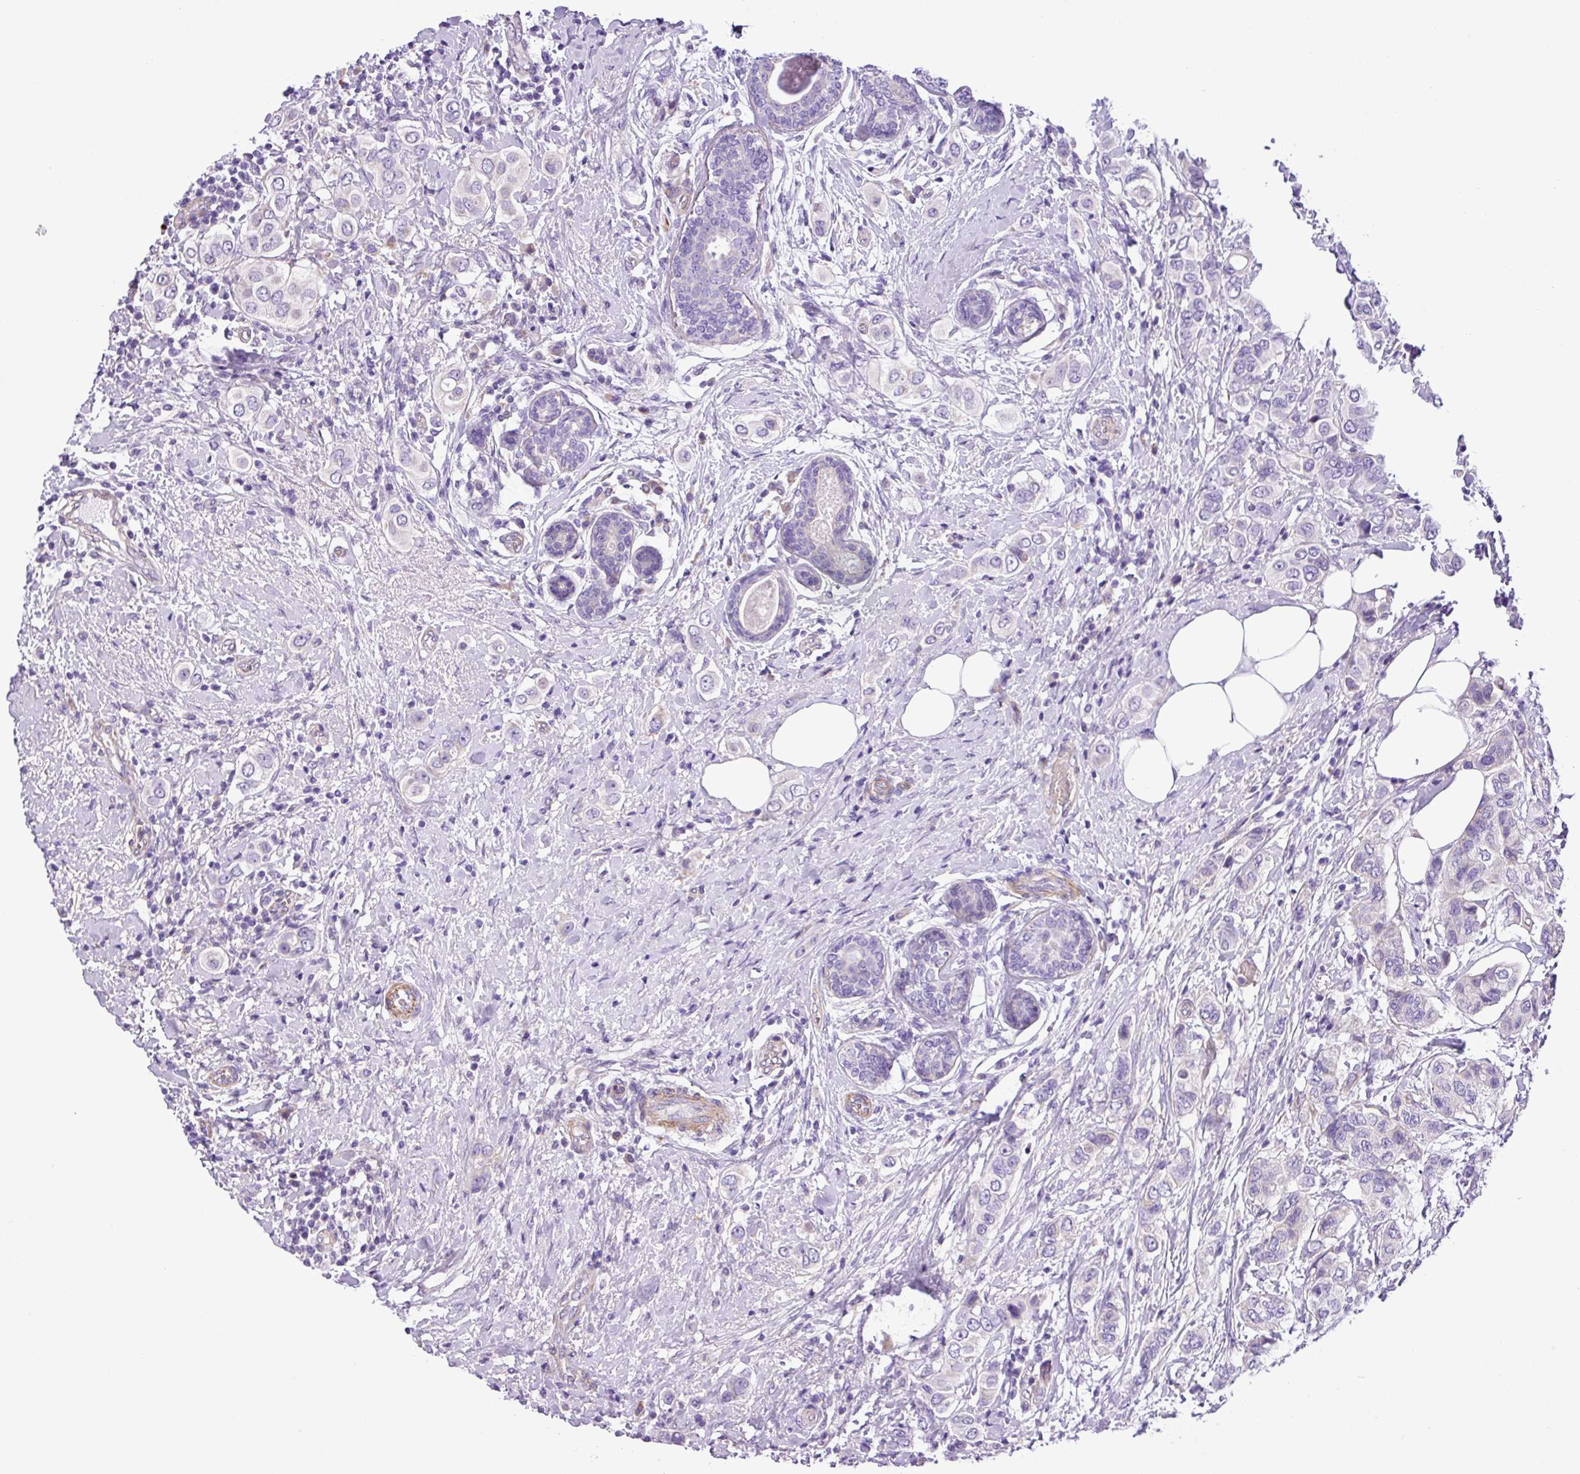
{"staining": {"intensity": "negative", "quantity": "none", "location": "none"}, "tissue": "breast cancer", "cell_type": "Tumor cells", "image_type": "cancer", "snomed": [{"axis": "morphology", "description": "Lobular carcinoma"}, {"axis": "topography", "description": "Breast"}], "caption": "IHC histopathology image of human breast cancer (lobular carcinoma) stained for a protein (brown), which demonstrates no expression in tumor cells. (Brightfield microscopy of DAB immunohistochemistry at high magnification).", "gene": "C11orf91", "patient": {"sex": "female", "age": 51}}